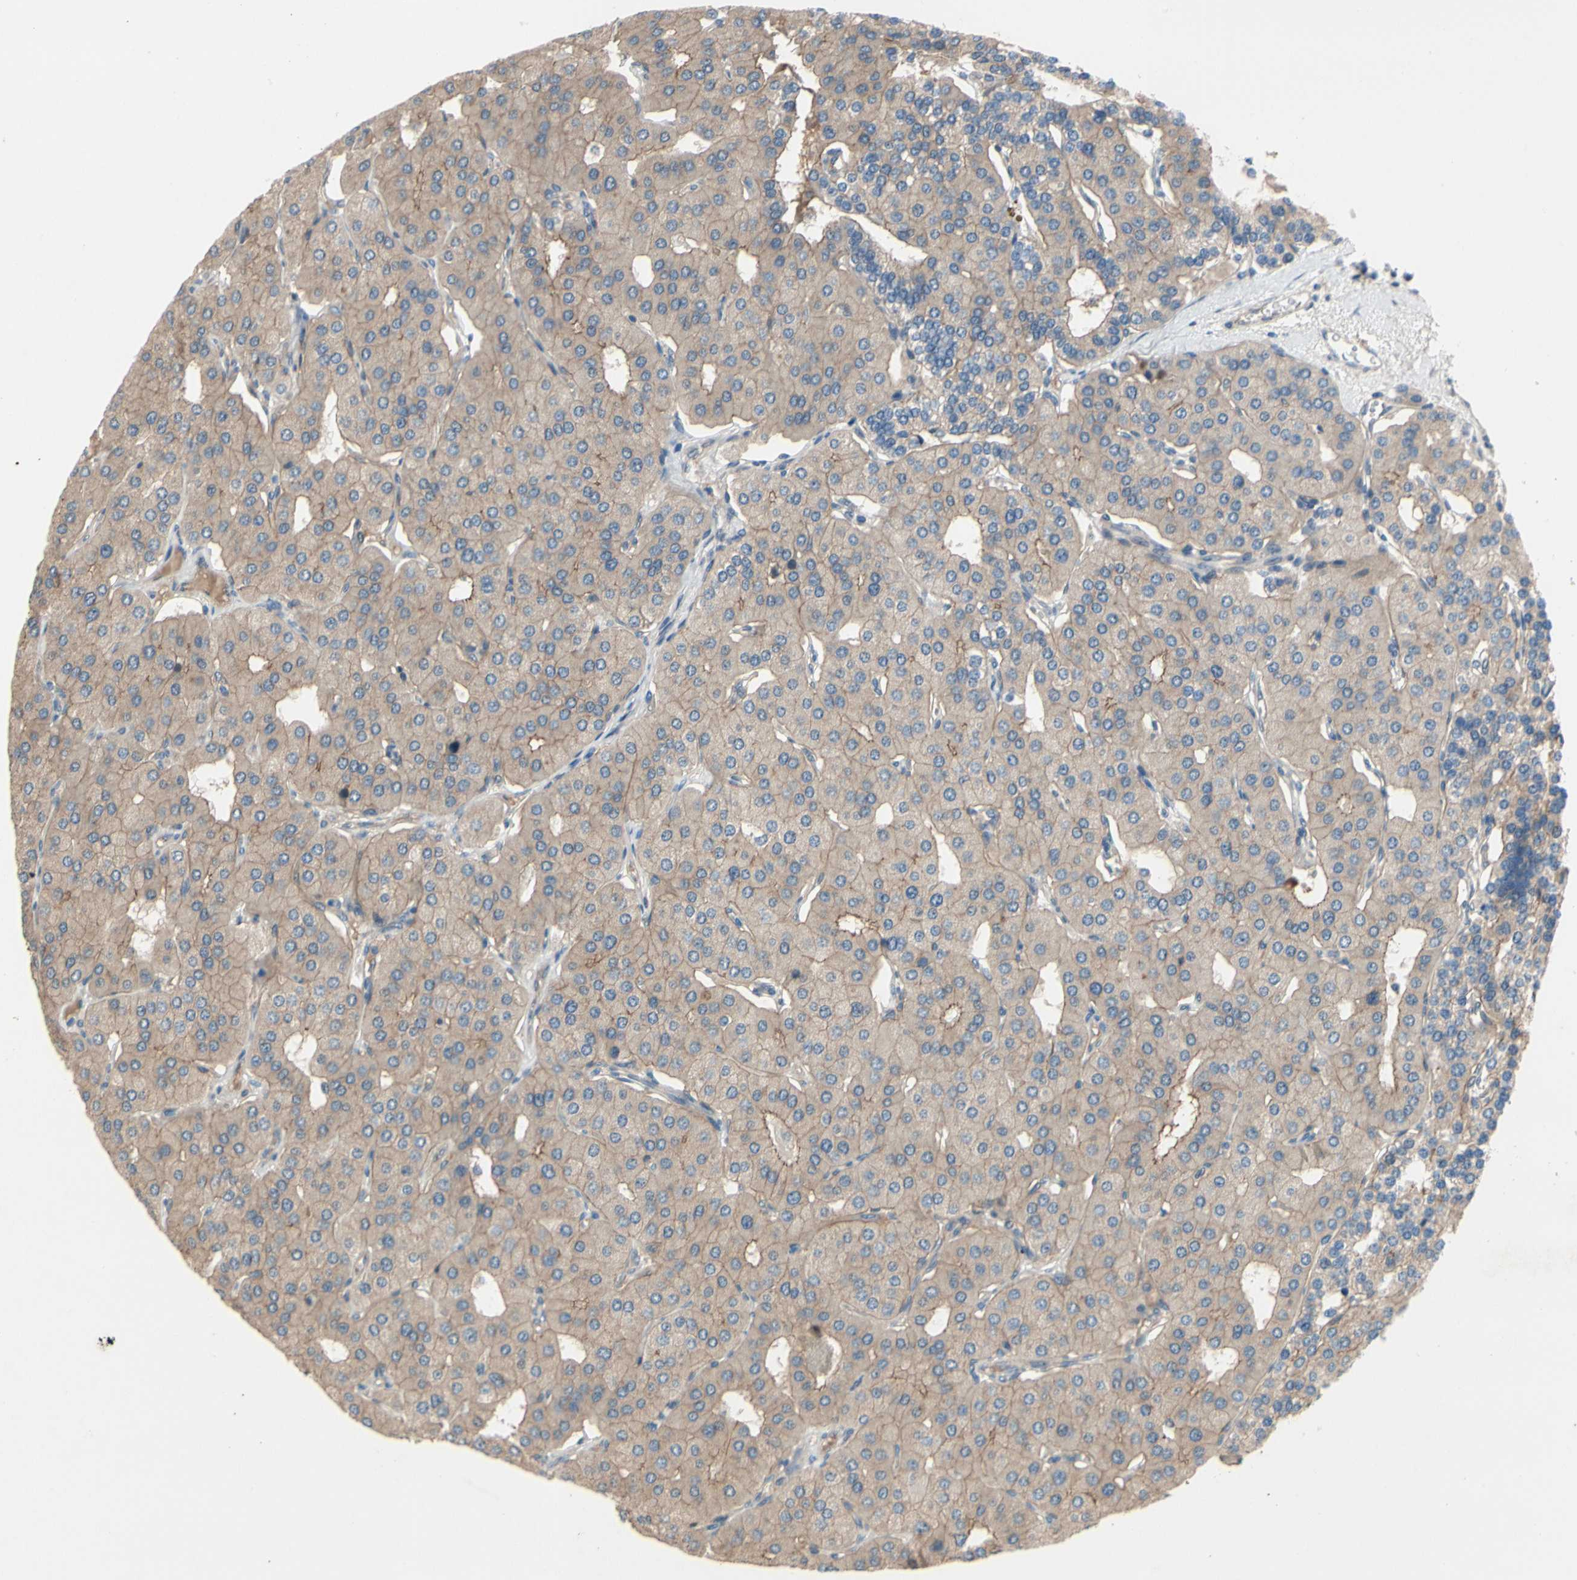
{"staining": {"intensity": "weak", "quantity": ">75%", "location": "cytoplasmic/membranous"}, "tissue": "parathyroid gland", "cell_type": "Glandular cells", "image_type": "normal", "snomed": [{"axis": "morphology", "description": "Normal tissue, NOS"}, {"axis": "morphology", "description": "Adenoma, NOS"}, {"axis": "topography", "description": "Parathyroid gland"}], "caption": "This is an image of immunohistochemistry (IHC) staining of unremarkable parathyroid gland, which shows weak expression in the cytoplasmic/membranous of glandular cells.", "gene": "ICAM5", "patient": {"sex": "female", "age": 86}}